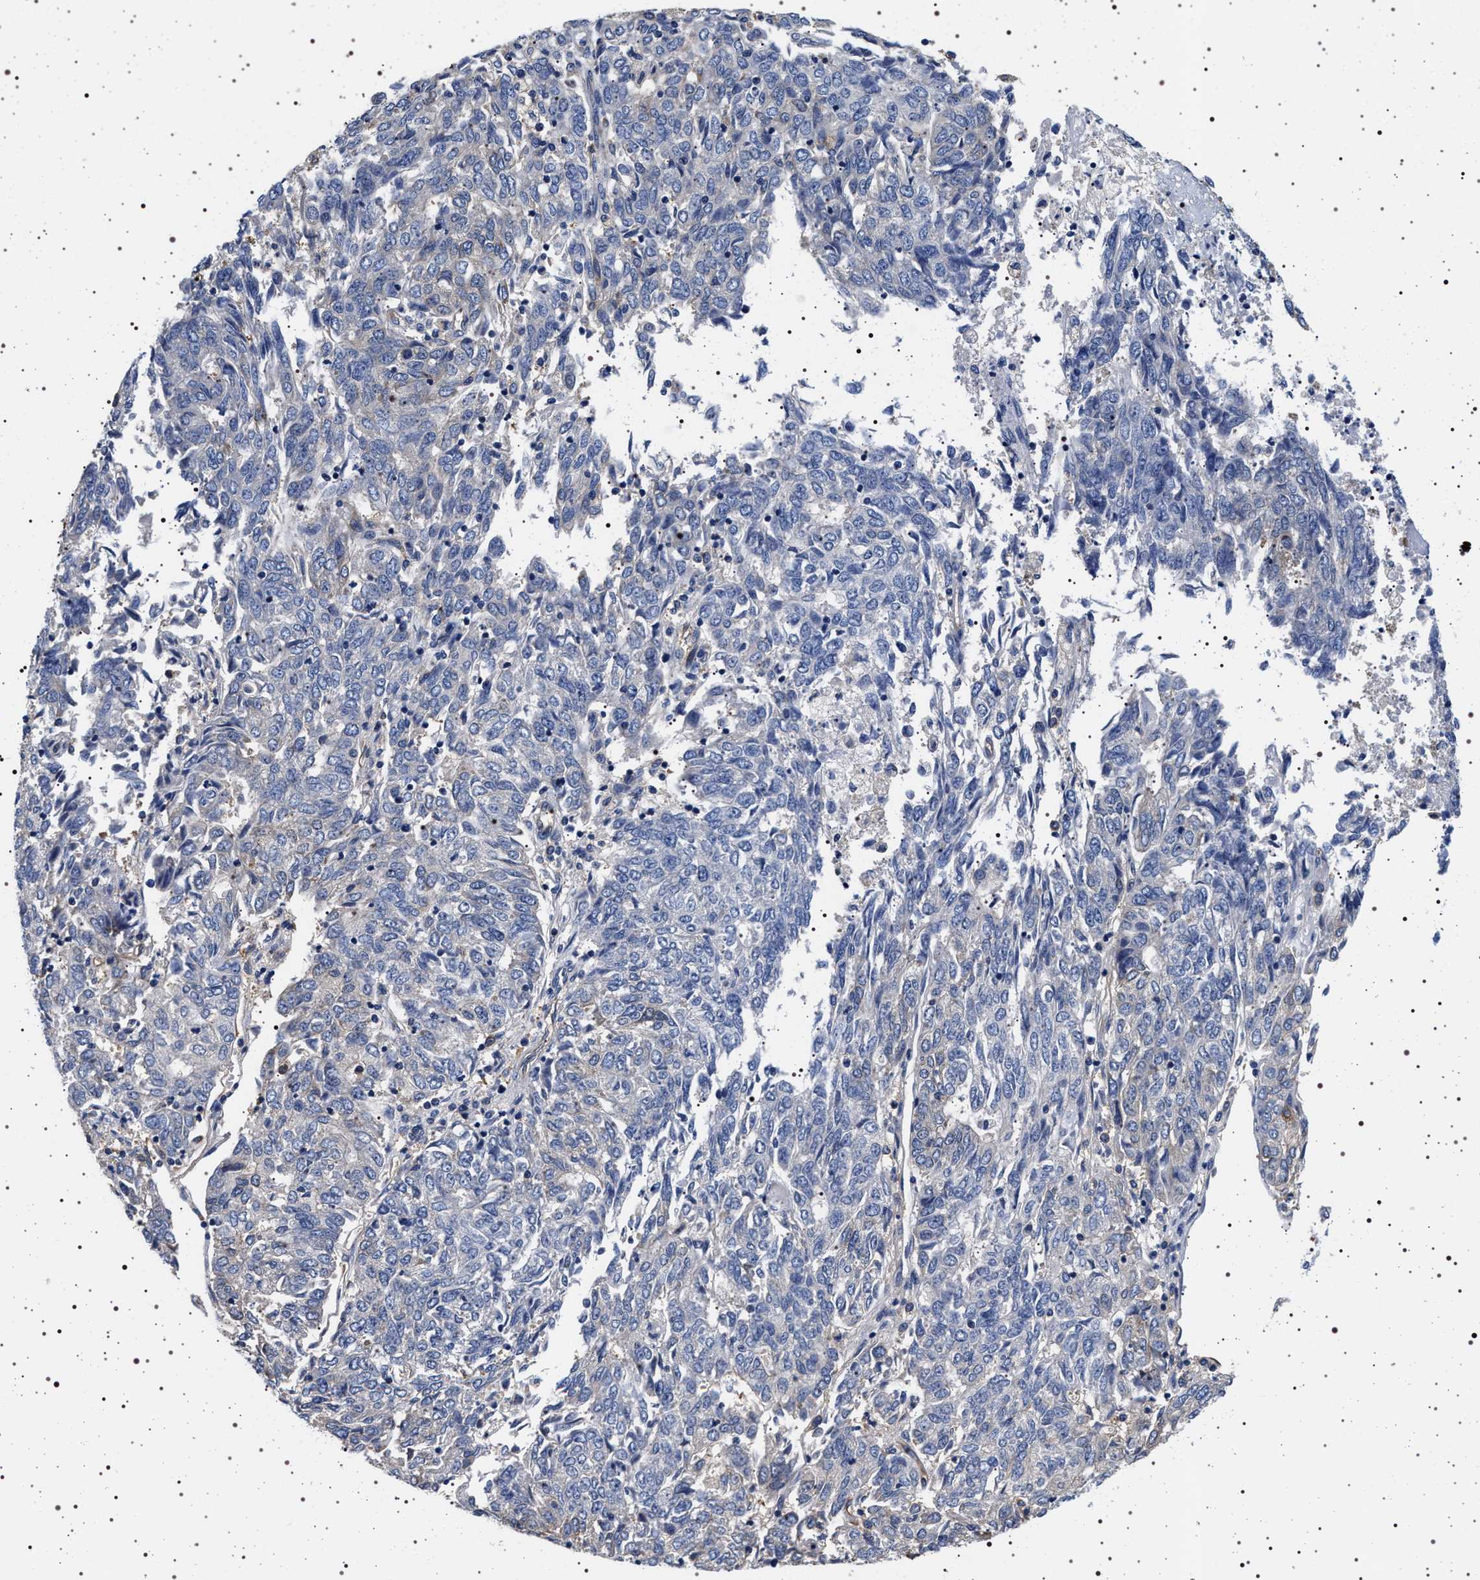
{"staining": {"intensity": "weak", "quantity": "<25%", "location": "cytoplasmic/membranous"}, "tissue": "endometrial cancer", "cell_type": "Tumor cells", "image_type": "cancer", "snomed": [{"axis": "morphology", "description": "Adenocarcinoma, NOS"}, {"axis": "topography", "description": "Endometrium"}], "caption": "Tumor cells are negative for brown protein staining in adenocarcinoma (endometrial).", "gene": "HSD17B1", "patient": {"sex": "female", "age": 80}}